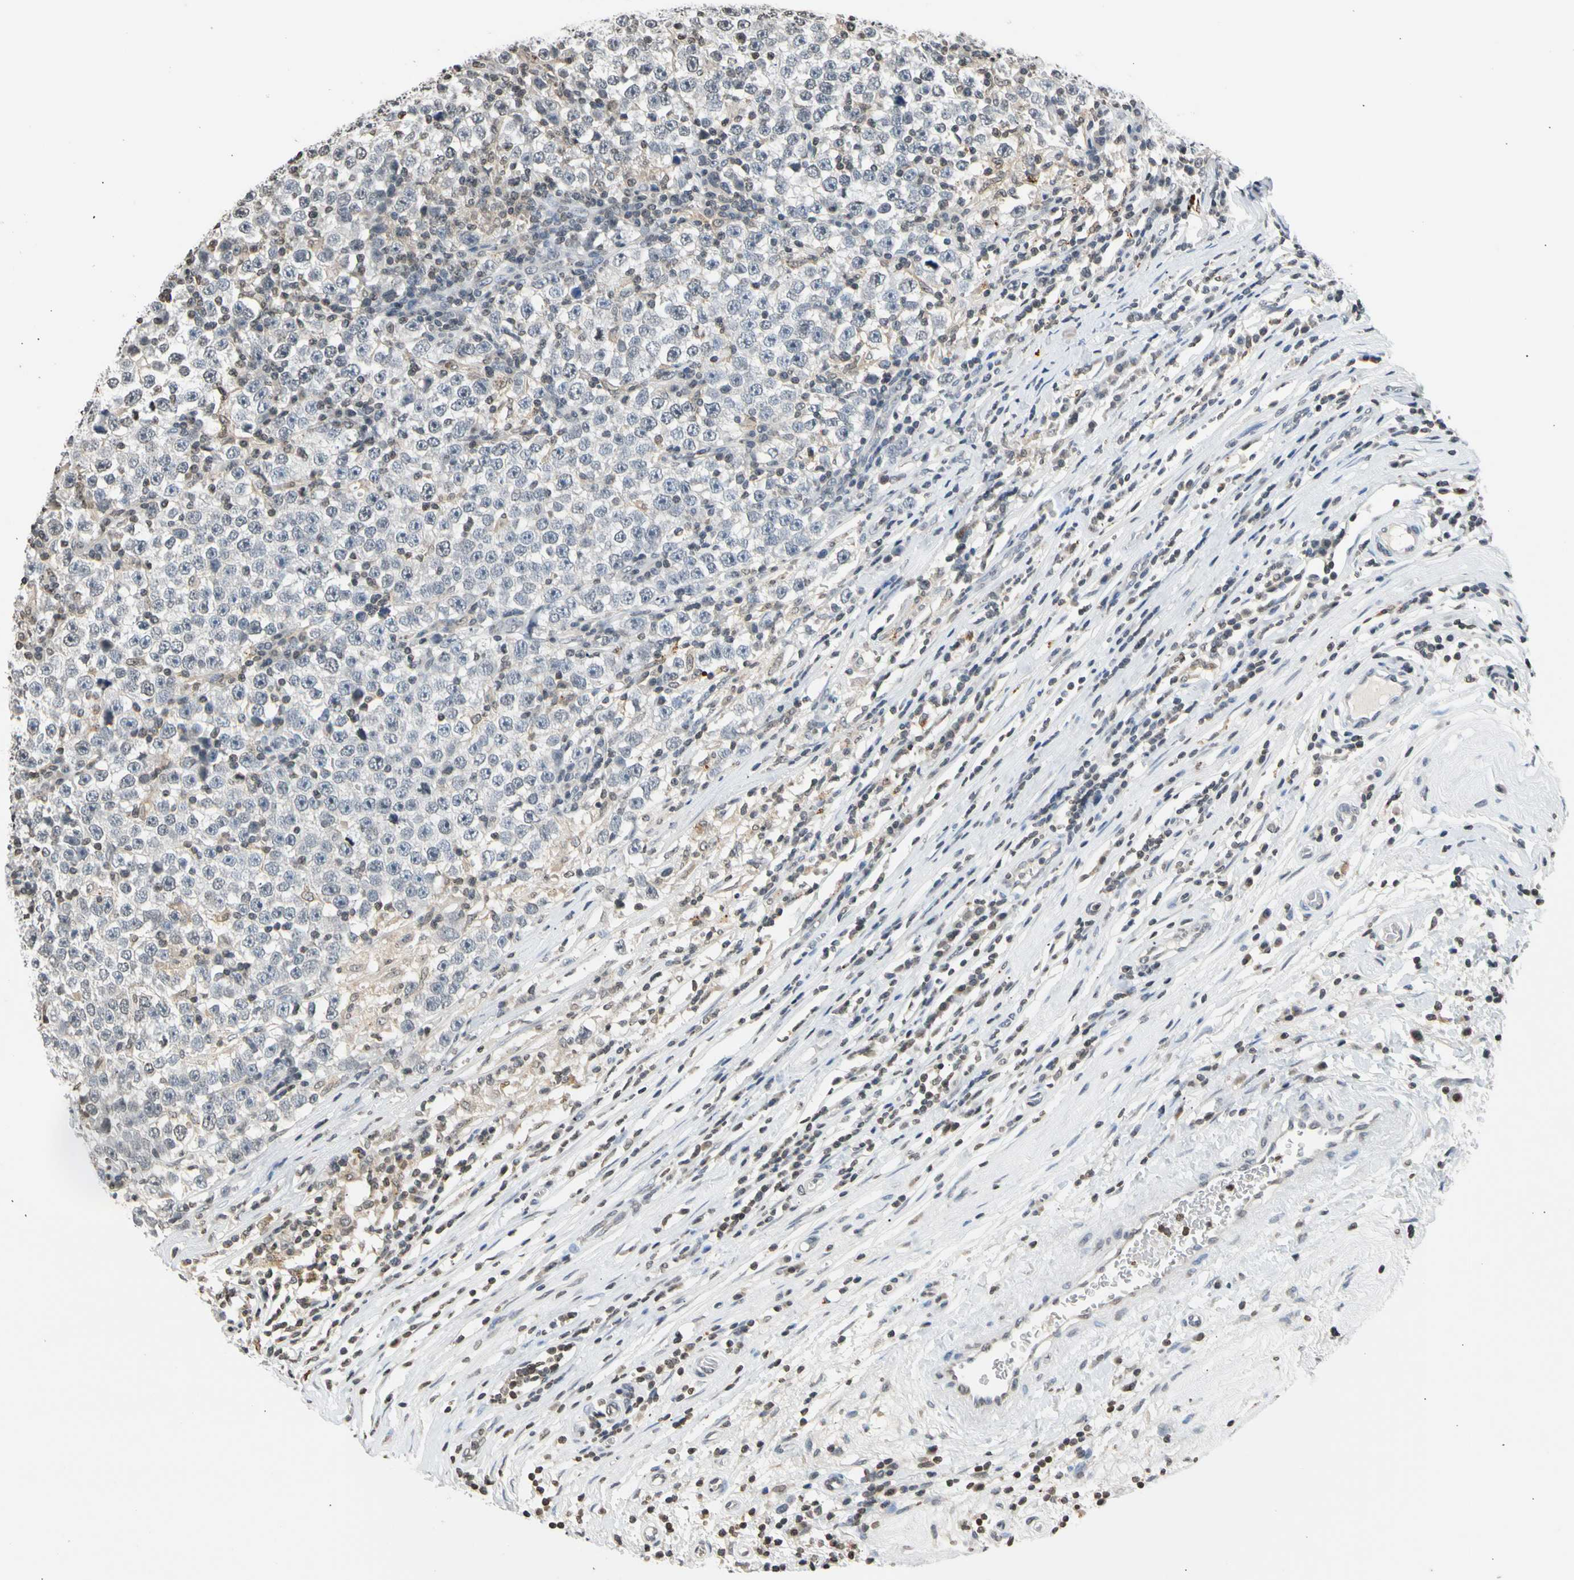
{"staining": {"intensity": "negative", "quantity": "none", "location": "none"}, "tissue": "testis cancer", "cell_type": "Tumor cells", "image_type": "cancer", "snomed": [{"axis": "morphology", "description": "Seminoma, NOS"}, {"axis": "topography", "description": "Testis"}], "caption": "This is an immunohistochemistry image of human testis seminoma. There is no staining in tumor cells.", "gene": "GPX4", "patient": {"sex": "male", "age": 43}}